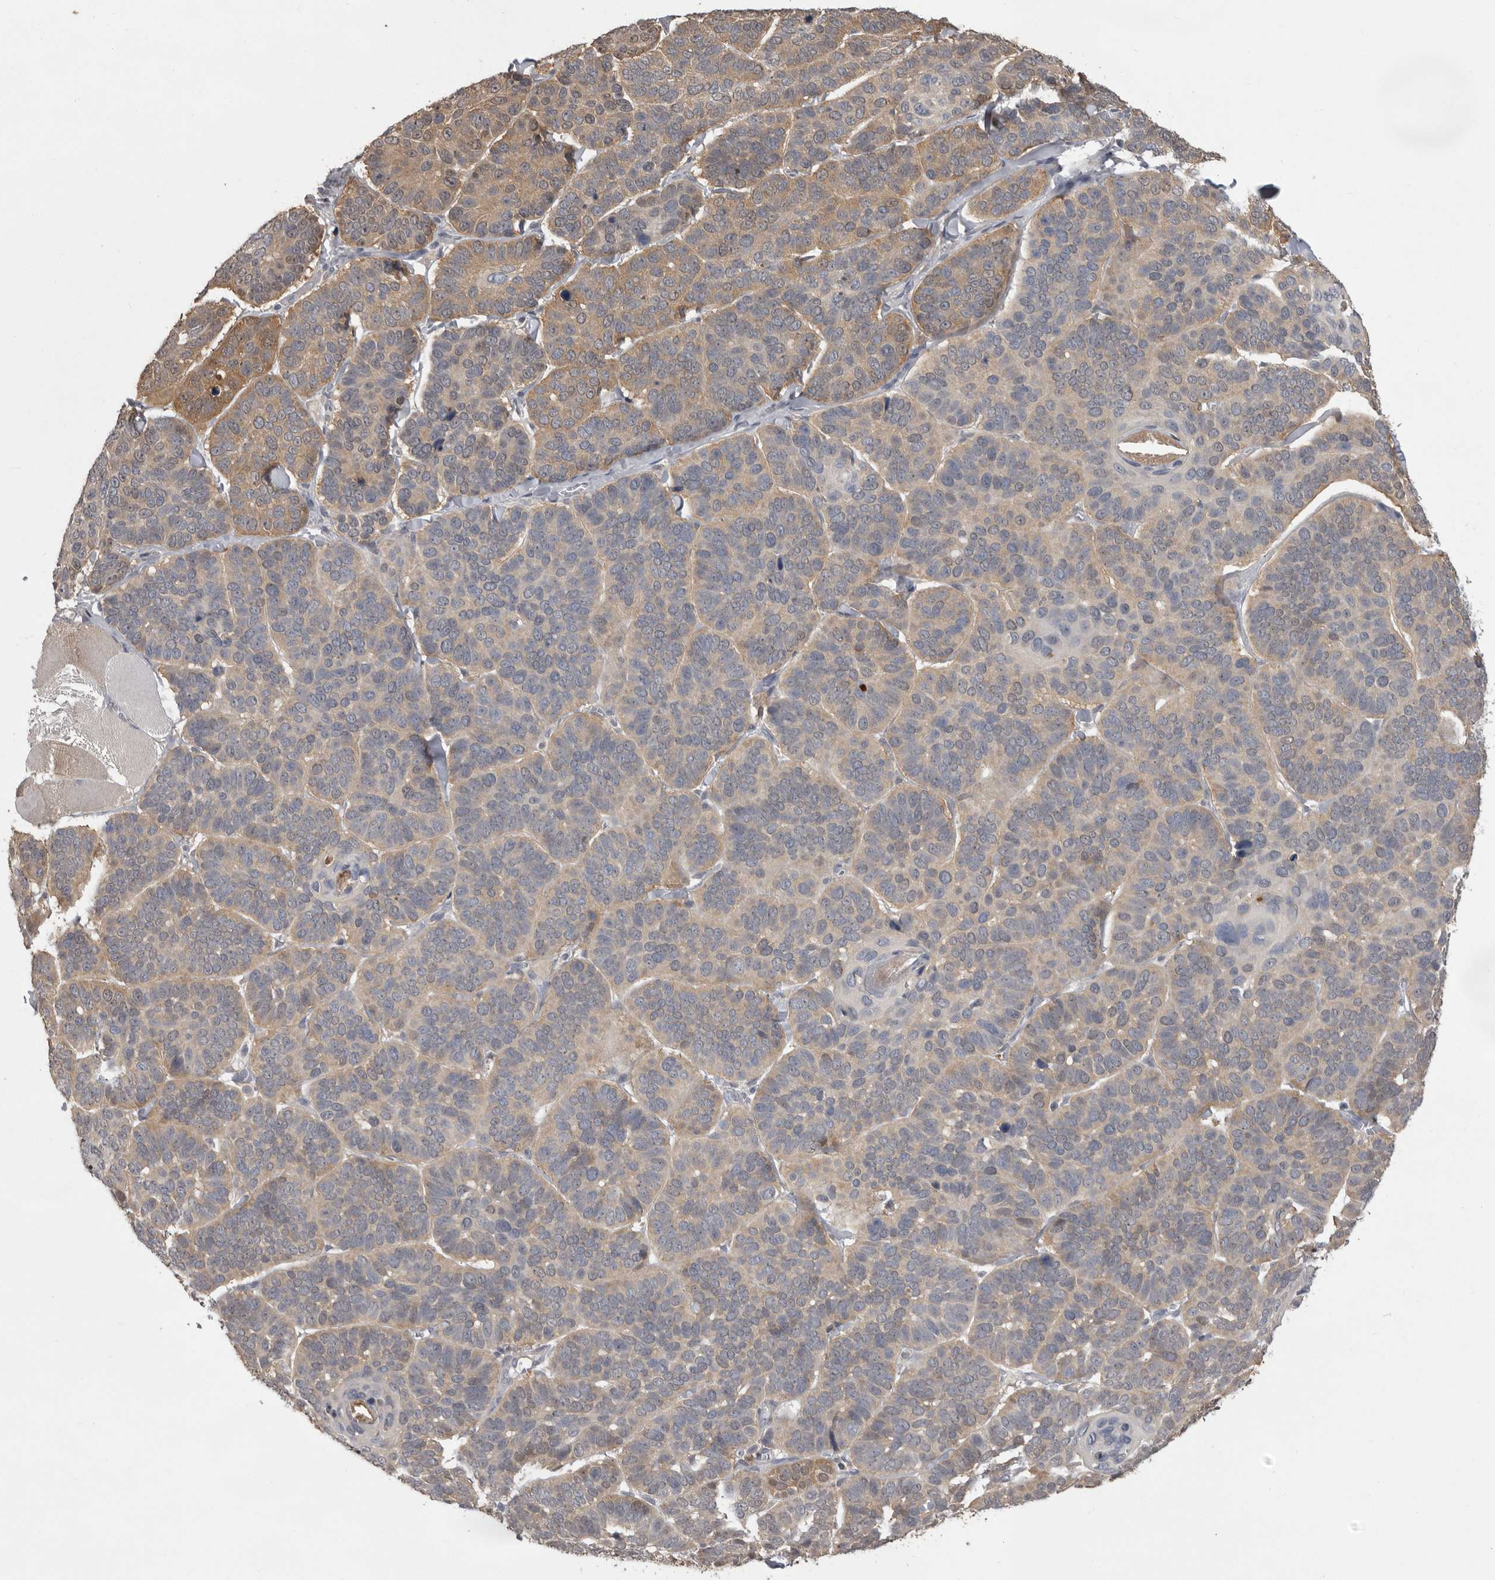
{"staining": {"intensity": "moderate", "quantity": "25%-75%", "location": "cytoplasmic/membranous"}, "tissue": "skin cancer", "cell_type": "Tumor cells", "image_type": "cancer", "snomed": [{"axis": "morphology", "description": "Basal cell carcinoma"}, {"axis": "topography", "description": "Skin"}], "caption": "A brown stain shows moderate cytoplasmic/membranous expression of a protein in skin cancer (basal cell carcinoma) tumor cells.", "gene": "MDH1", "patient": {"sex": "male", "age": 62}}